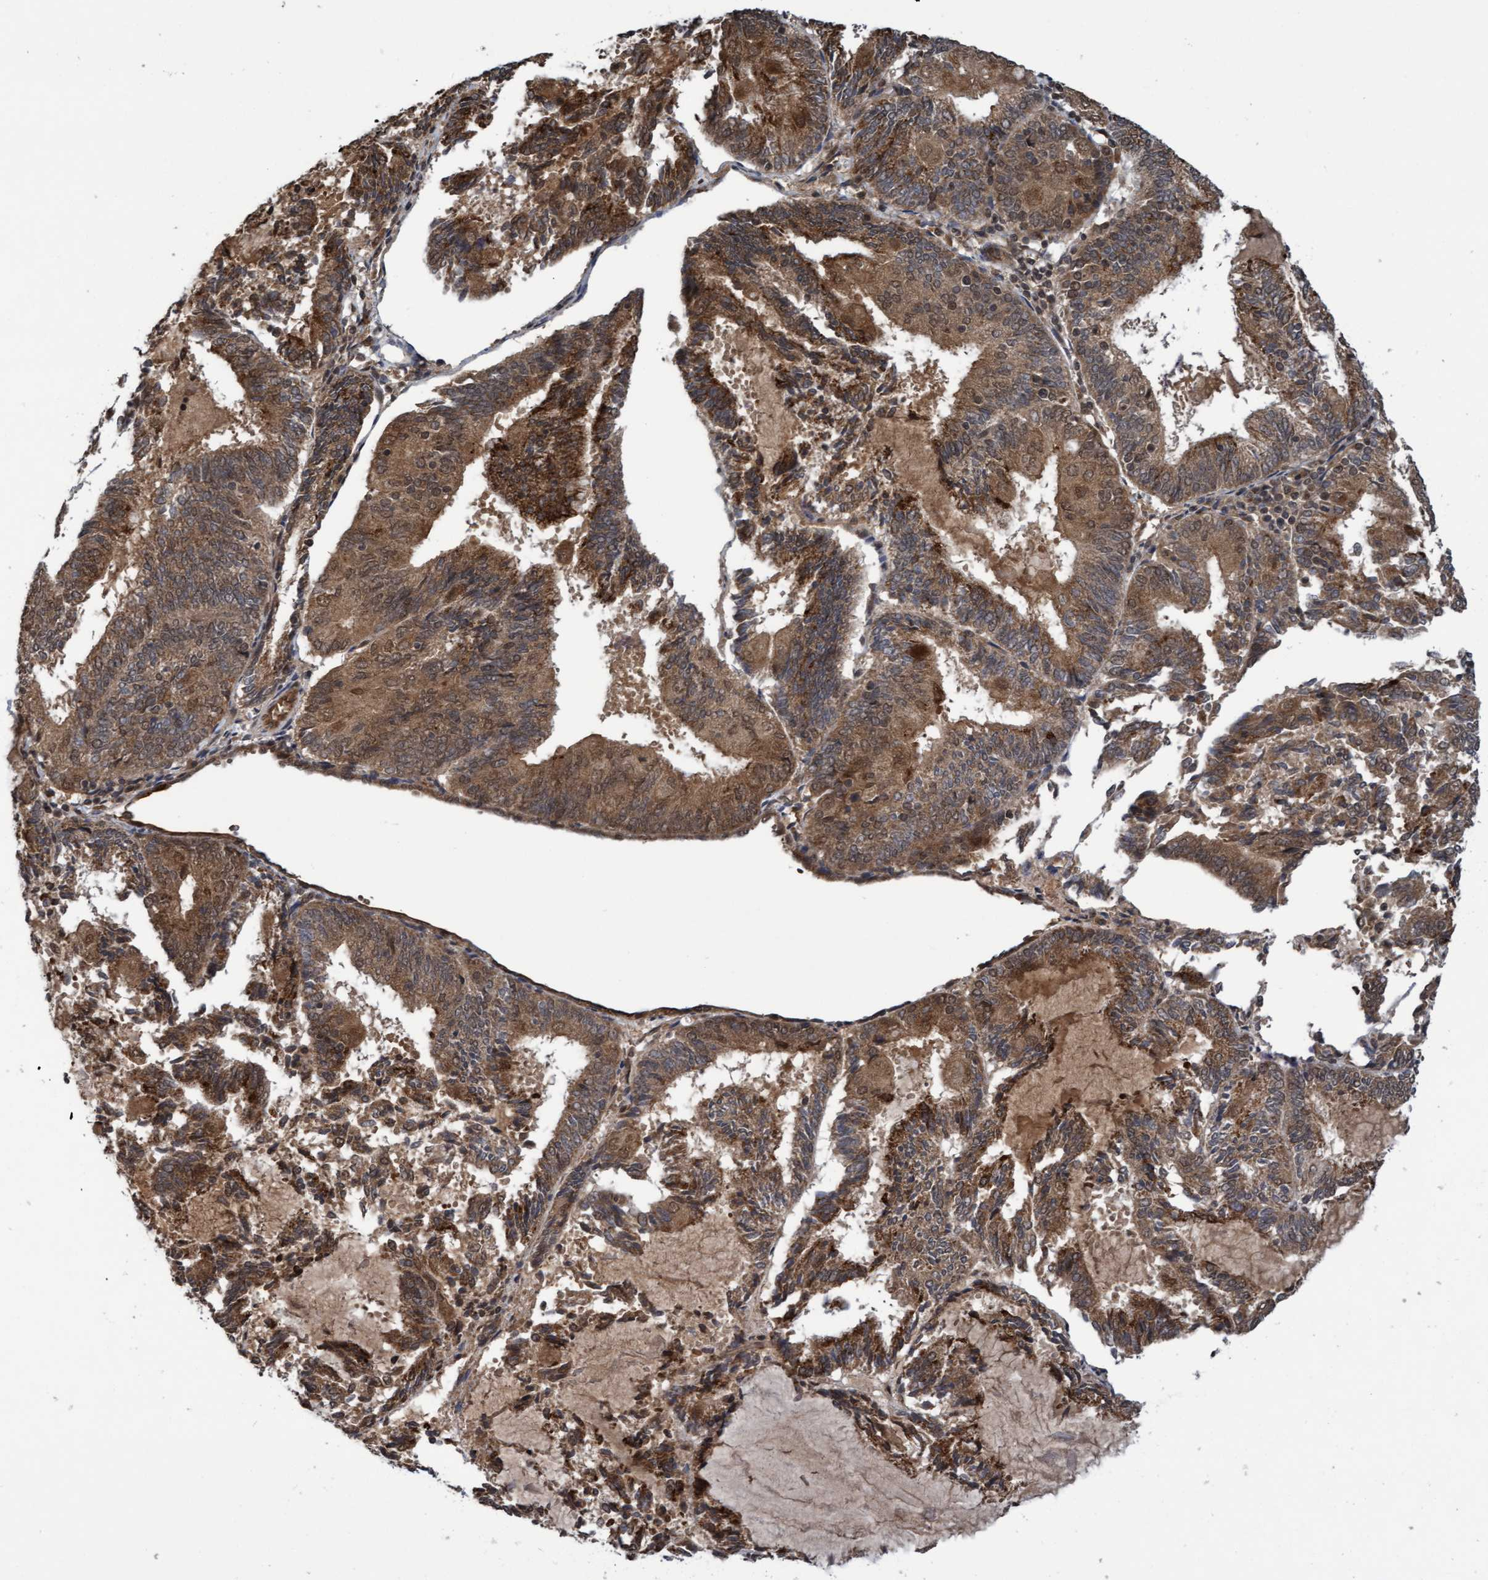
{"staining": {"intensity": "moderate", "quantity": ">75%", "location": "cytoplasmic/membranous,nuclear"}, "tissue": "endometrial cancer", "cell_type": "Tumor cells", "image_type": "cancer", "snomed": [{"axis": "morphology", "description": "Adenocarcinoma, NOS"}, {"axis": "topography", "description": "Endometrium"}], "caption": "The histopathology image demonstrates immunohistochemical staining of endometrial cancer. There is moderate cytoplasmic/membranous and nuclear expression is present in about >75% of tumor cells. (DAB (3,3'-diaminobenzidine) = brown stain, brightfield microscopy at high magnification).", "gene": "WASF1", "patient": {"sex": "female", "age": 81}}